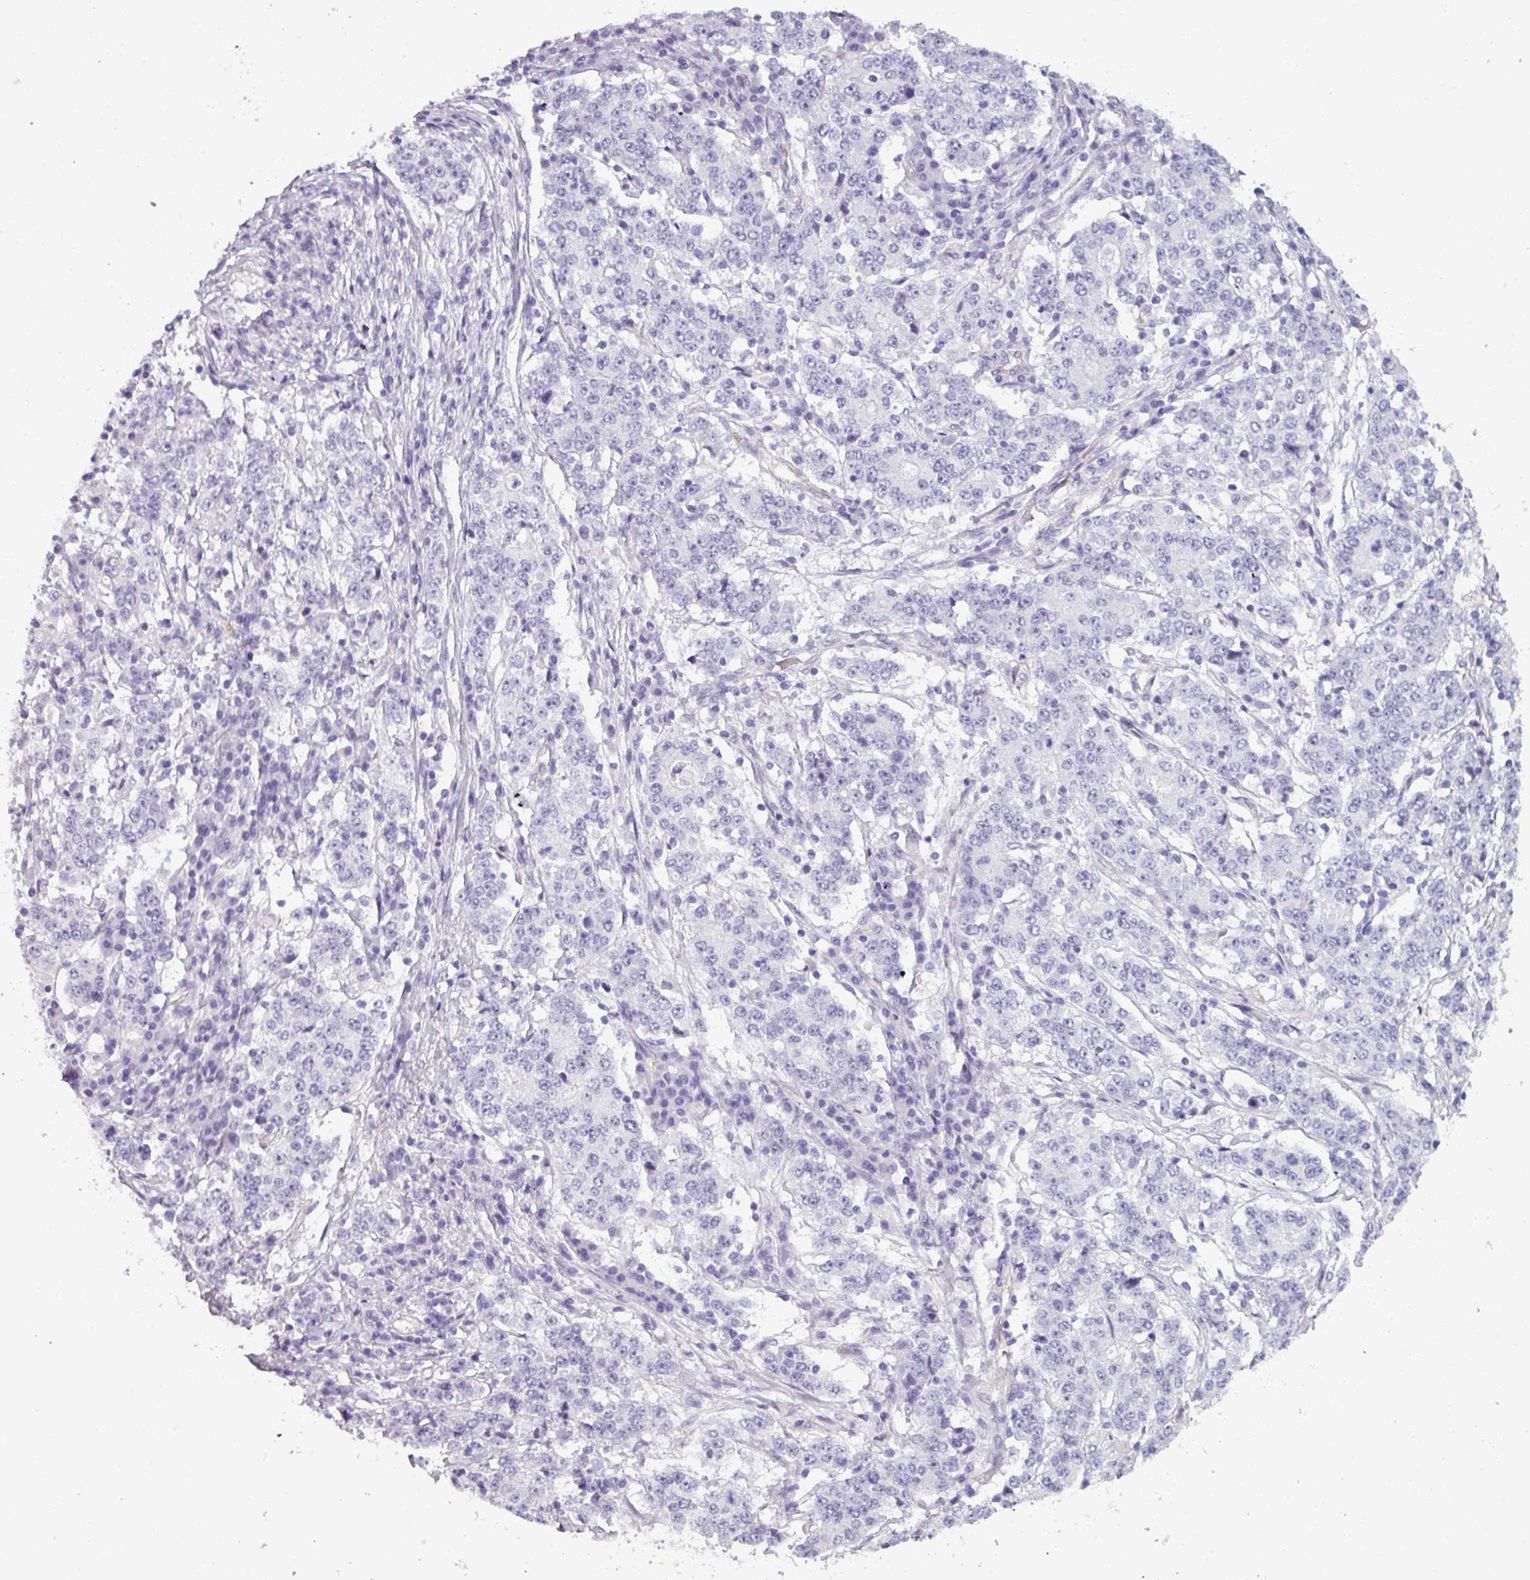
{"staining": {"intensity": "negative", "quantity": "none", "location": "none"}, "tissue": "stomach cancer", "cell_type": "Tumor cells", "image_type": "cancer", "snomed": [{"axis": "morphology", "description": "Adenocarcinoma, NOS"}, {"axis": "topography", "description": "Stomach"}], "caption": "Immunohistochemistry (IHC) of human stomach cancer shows no positivity in tumor cells.", "gene": "AREL1", "patient": {"sex": "male", "age": 59}}